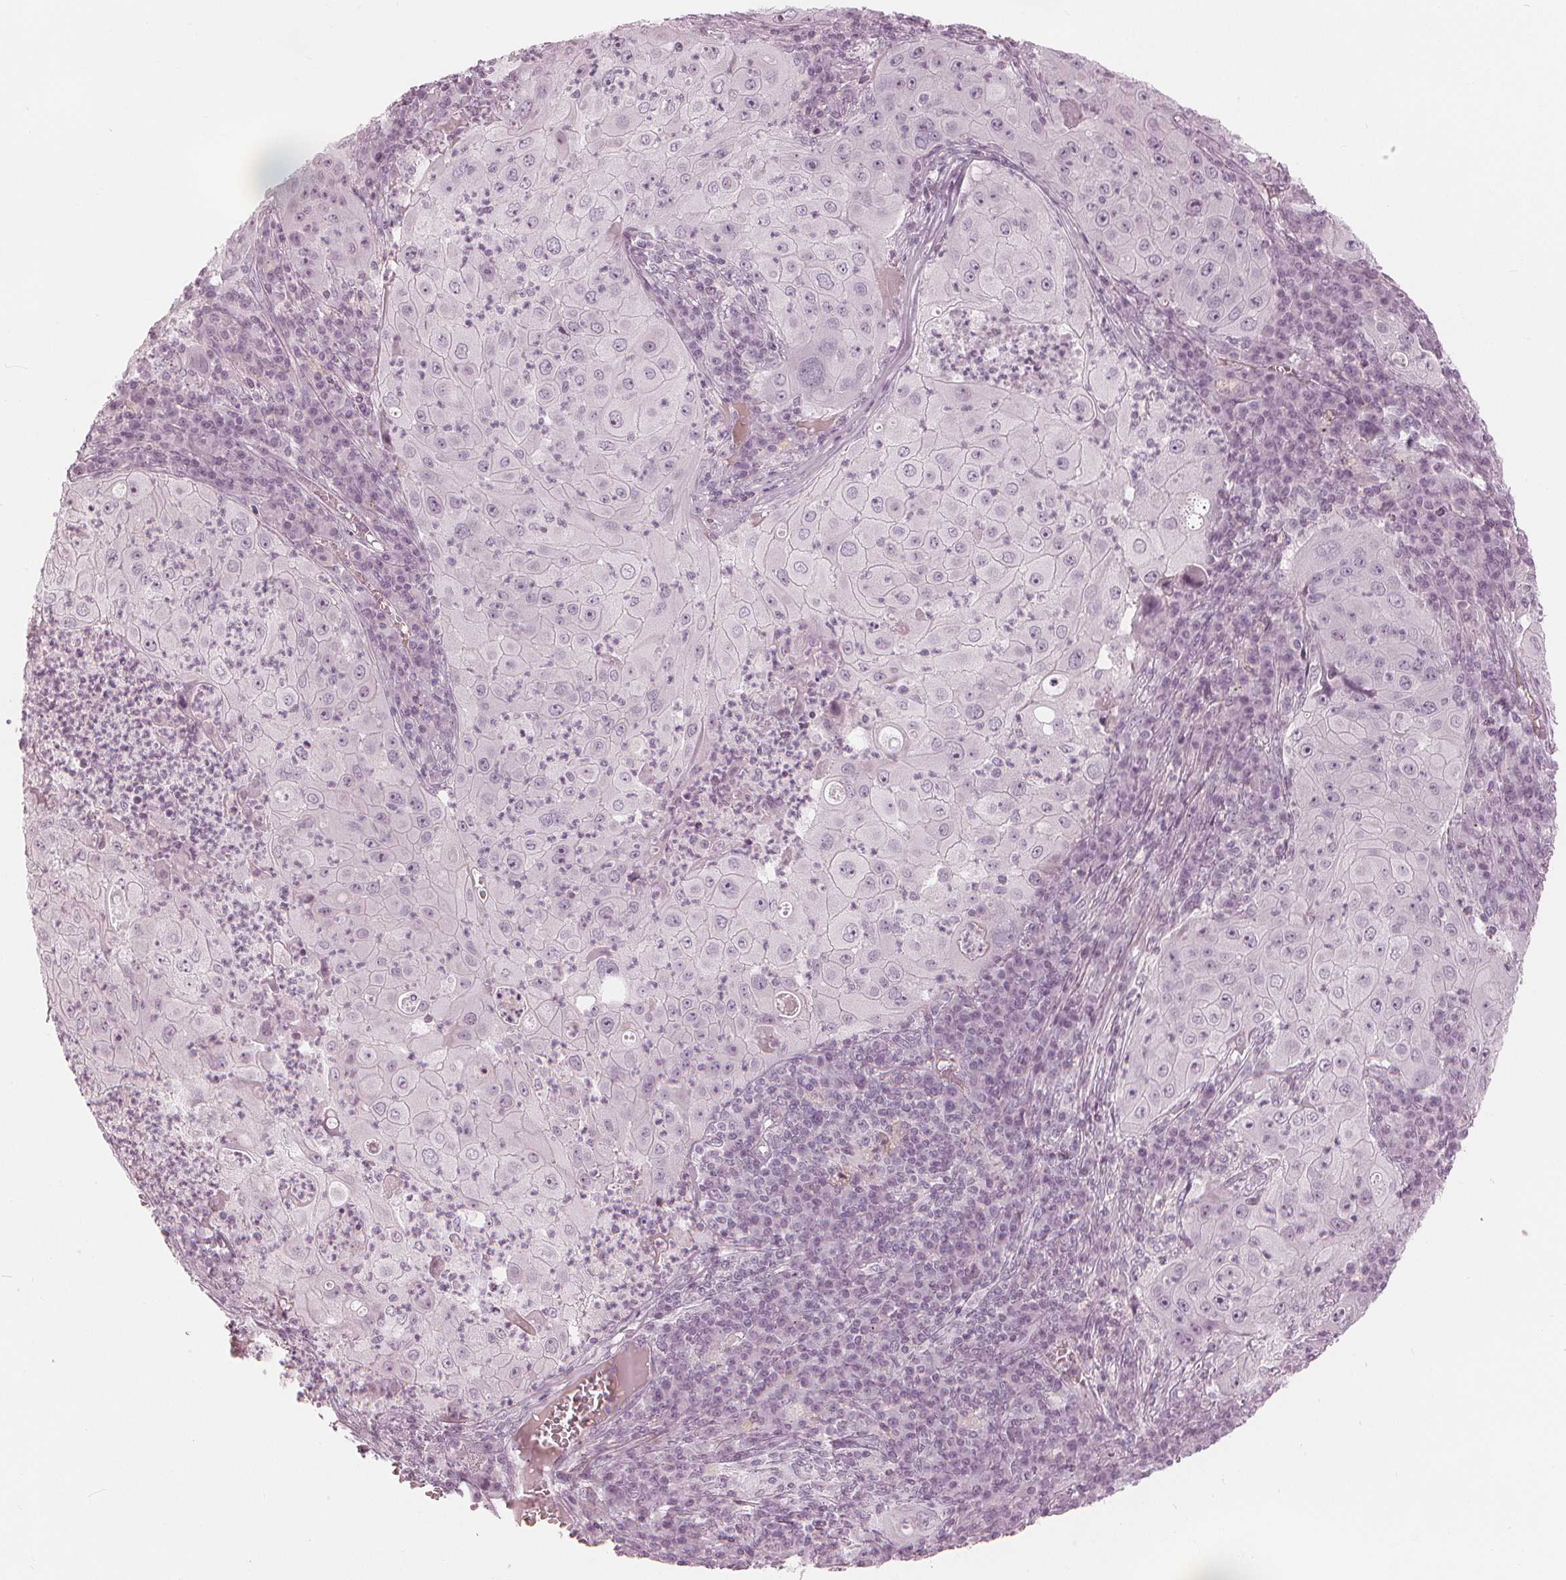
{"staining": {"intensity": "negative", "quantity": "none", "location": "none"}, "tissue": "lung cancer", "cell_type": "Tumor cells", "image_type": "cancer", "snomed": [{"axis": "morphology", "description": "Squamous cell carcinoma, NOS"}, {"axis": "topography", "description": "Lung"}], "caption": "IHC photomicrograph of neoplastic tissue: lung cancer stained with DAB (3,3'-diaminobenzidine) demonstrates no significant protein expression in tumor cells.", "gene": "PAEP", "patient": {"sex": "female", "age": 59}}